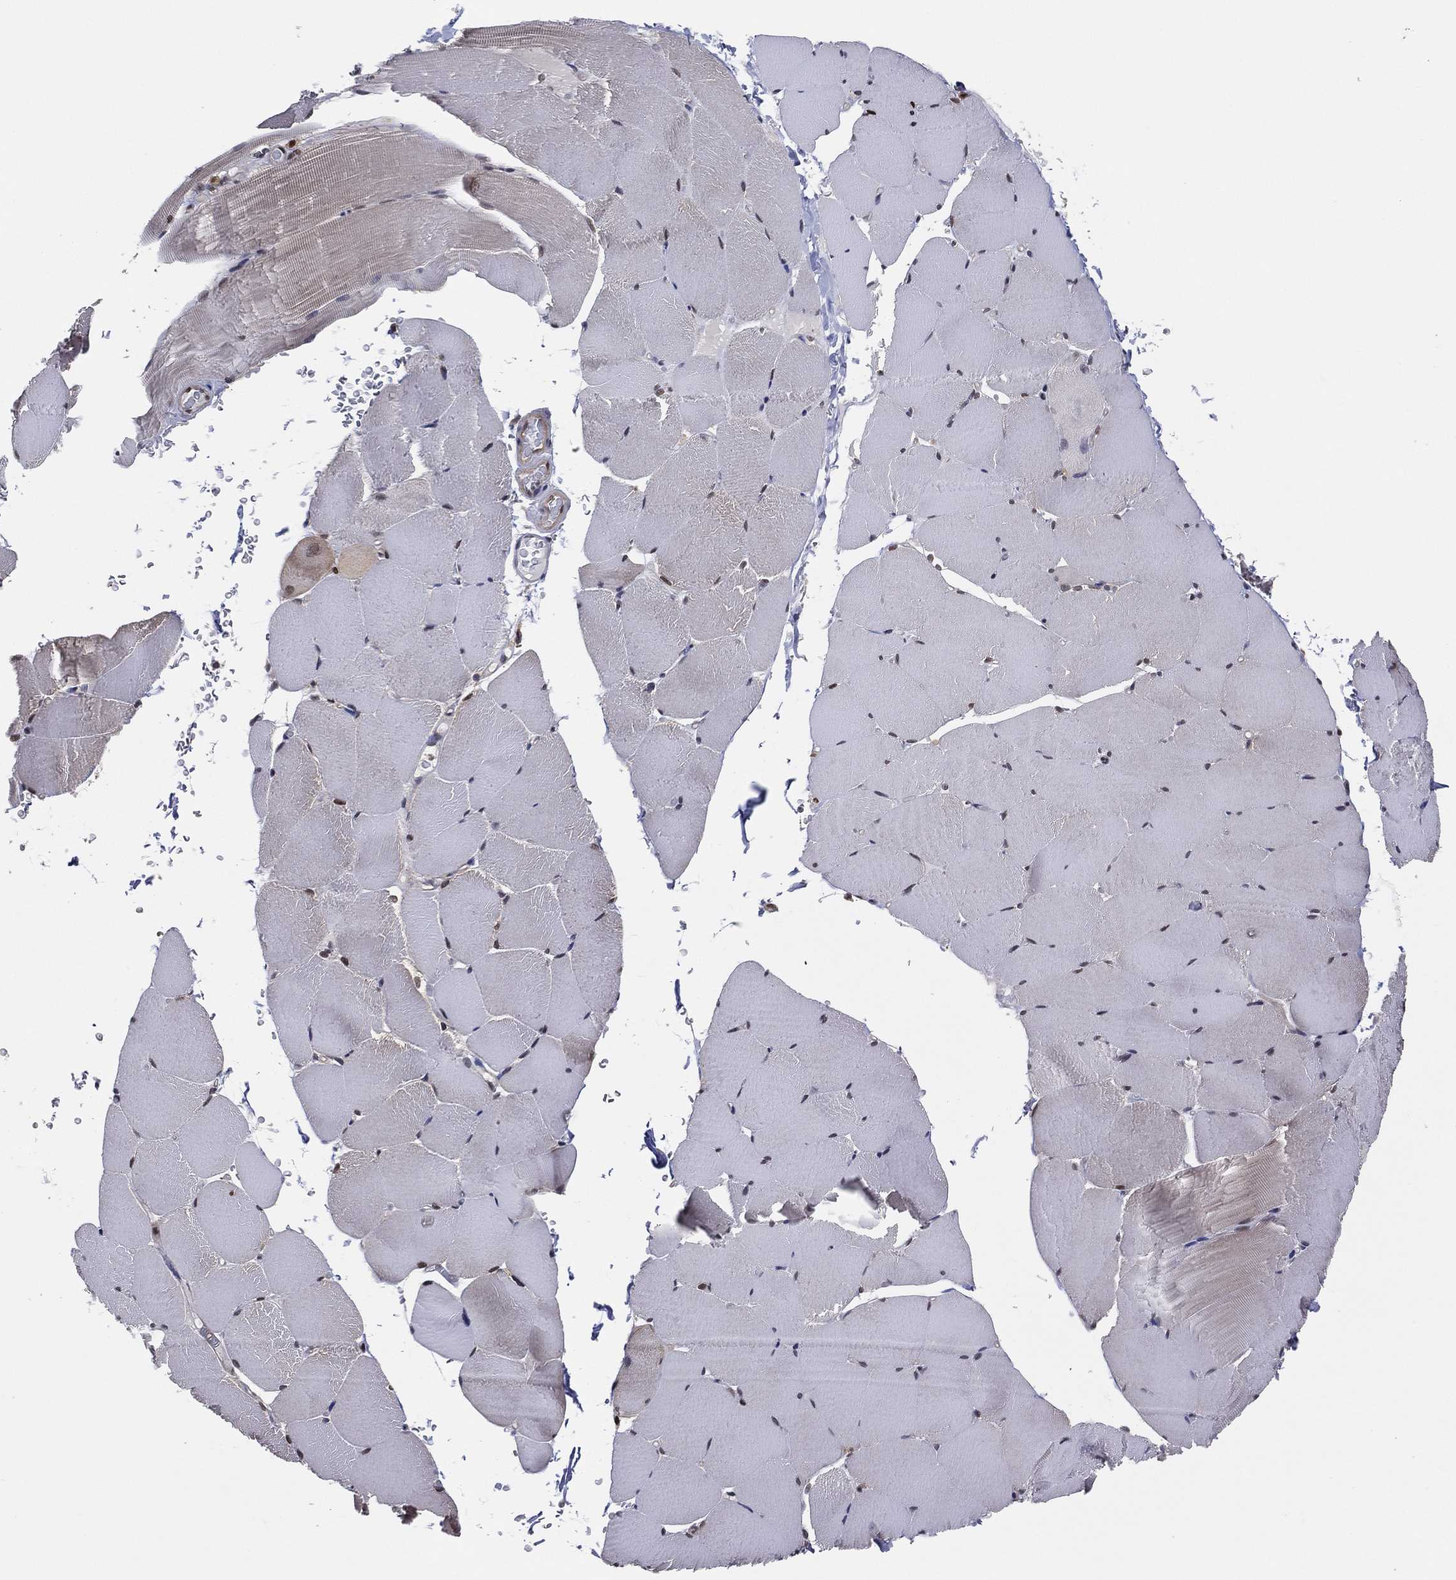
{"staining": {"intensity": "moderate", "quantity": "<25%", "location": "nuclear"}, "tissue": "skeletal muscle", "cell_type": "Myocytes", "image_type": "normal", "snomed": [{"axis": "morphology", "description": "Normal tissue, NOS"}, {"axis": "topography", "description": "Skeletal muscle"}], "caption": "A micrograph of skeletal muscle stained for a protein reveals moderate nuclear brown staining in myocytes. (Brightfield microscopy of DAB IHC at high magnification).", "gene": "PSMA1", "patient": {"sex": "female", "age": 37}}